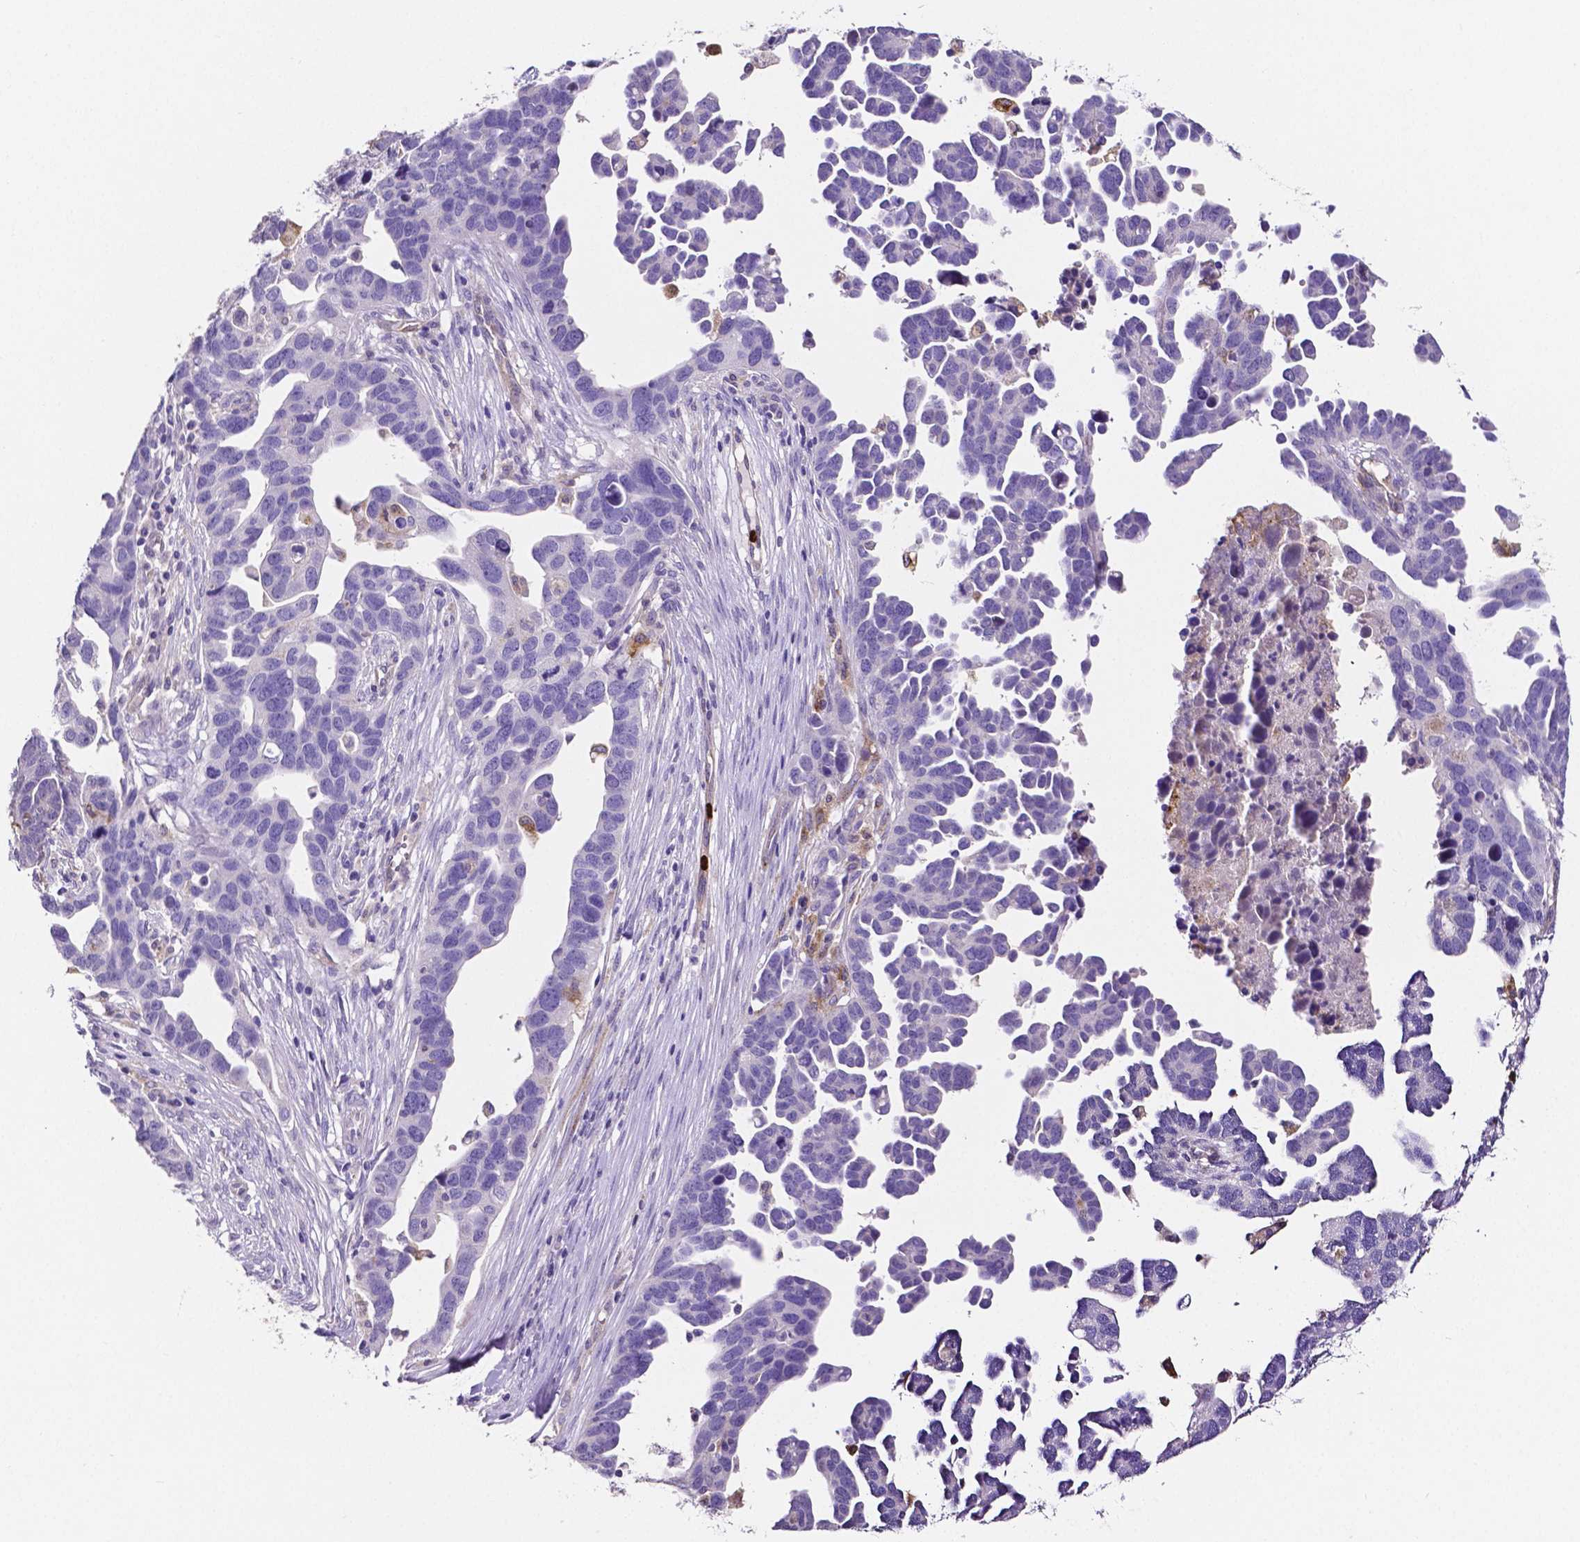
{"staining": {"intensity": "negative", "quantity": "none", "location": "none"}, "tissue": "ovarian cancer", "cell_type": "Tumor cells", "image_type": "cancer", "snomed": [{"axis": "morphology", "description": "Cystadenocarcinoma, serous, NOS"}, {"axis": "topography", "description": "Ovary"}], "caption": "This is an IHC photomicrograph of human ovarian cancer (serous cystadenocarcinoma). There is no positivity in tumor cells.", "gene": "MMP9", "patient": {"sex": "female", "age": 54}}